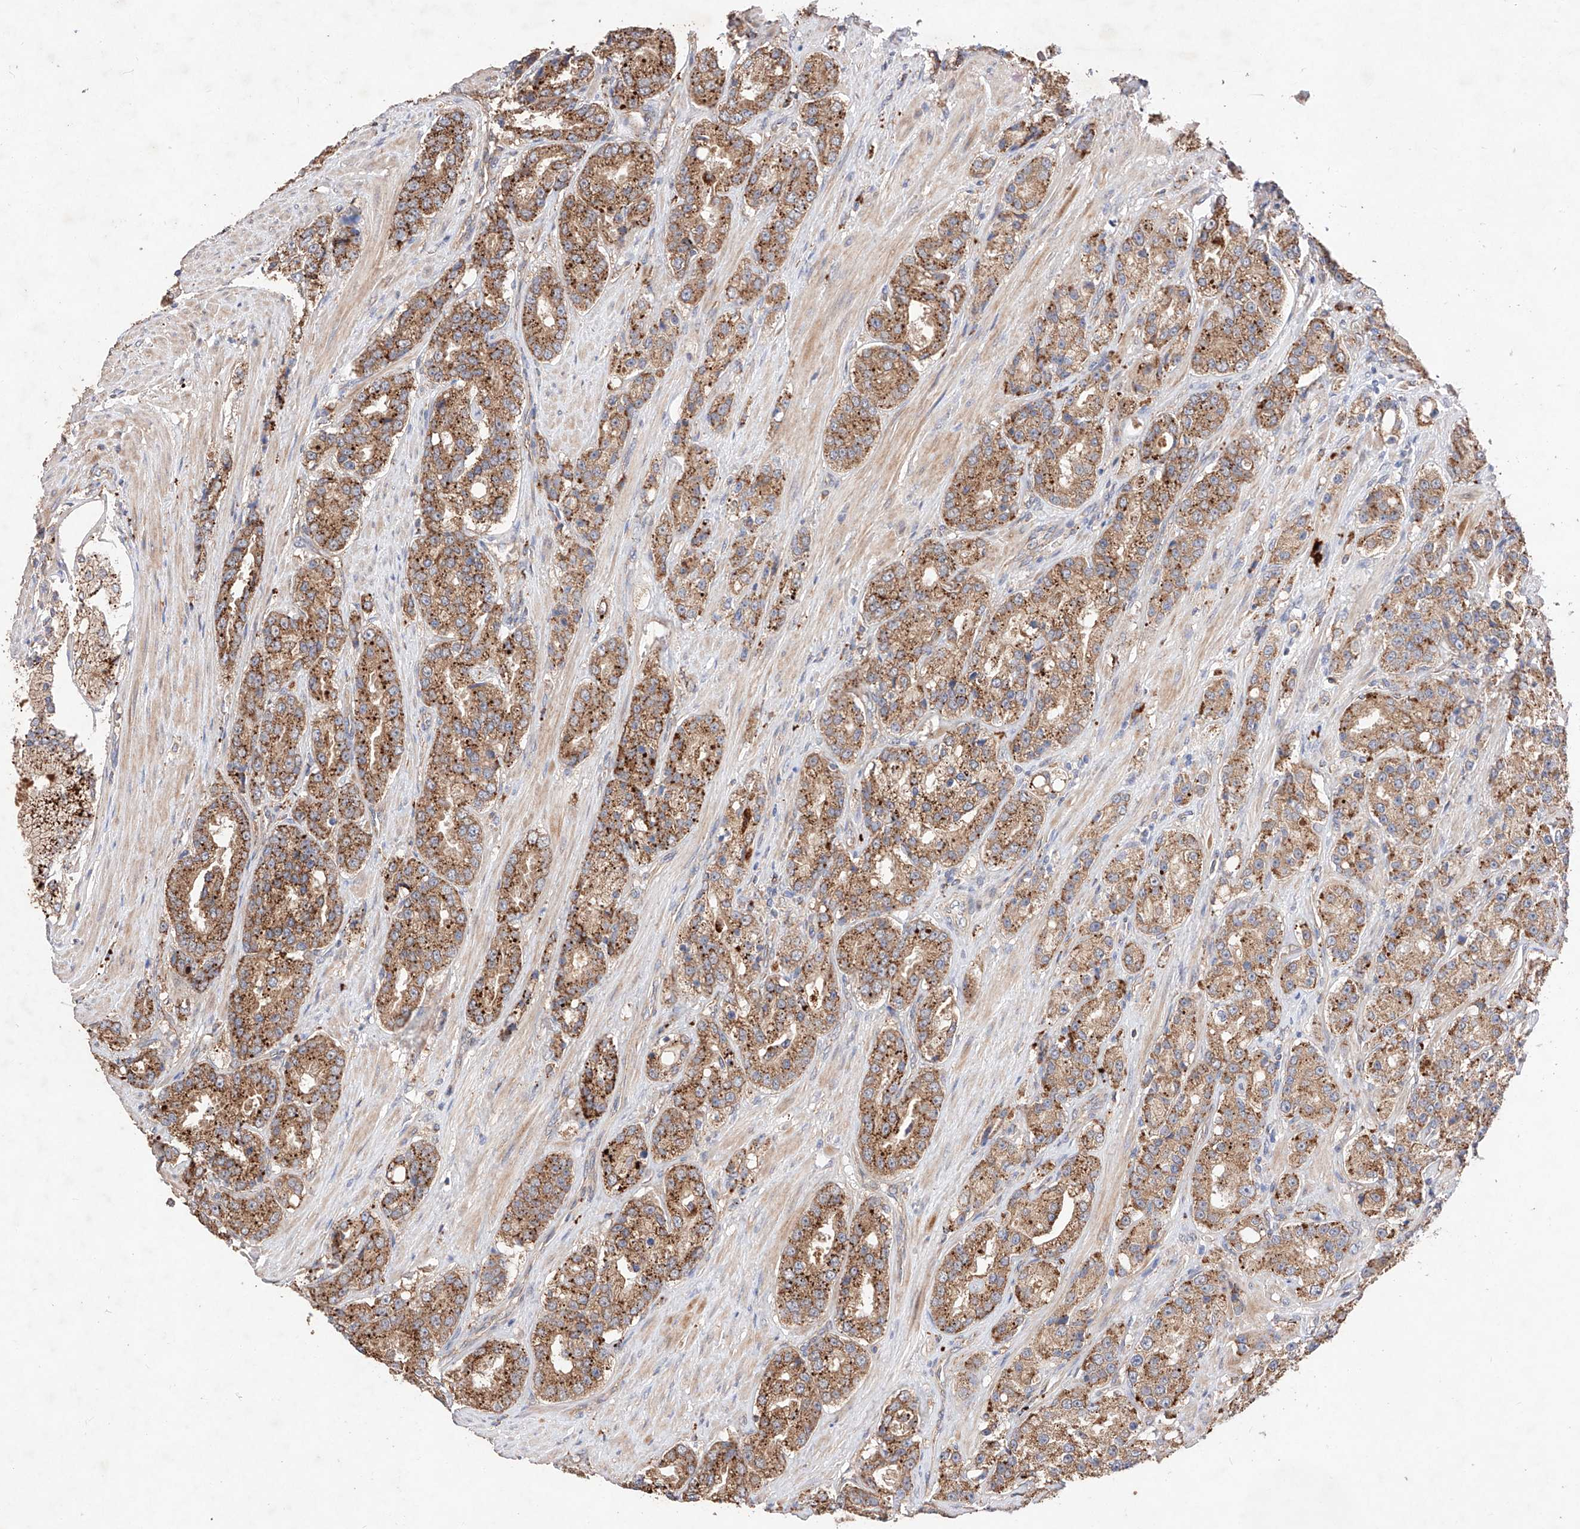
{"staining": {"intensity": "moderate", "quantity": ">75%", "location": "cytoplasmic/membranous"}, "tissue": "prostate cancer", "cell_type": "Tumor cells", "image_type": "cancer", "snomed": [{"axis": "morphology", "description": "Adenocarcinoma, High grade"}, {"axis": "topography", "description": "Prostate"}], "caption": "Immunohistochemical staining of human prostate cancer (high-grade adenocarcinoma) exhibits moderate cytoplasmic/membranous protein expression in about >75% of tumor cells.", "gene": "C6orf62", "patient": {"sex": "male", "age": 60}}